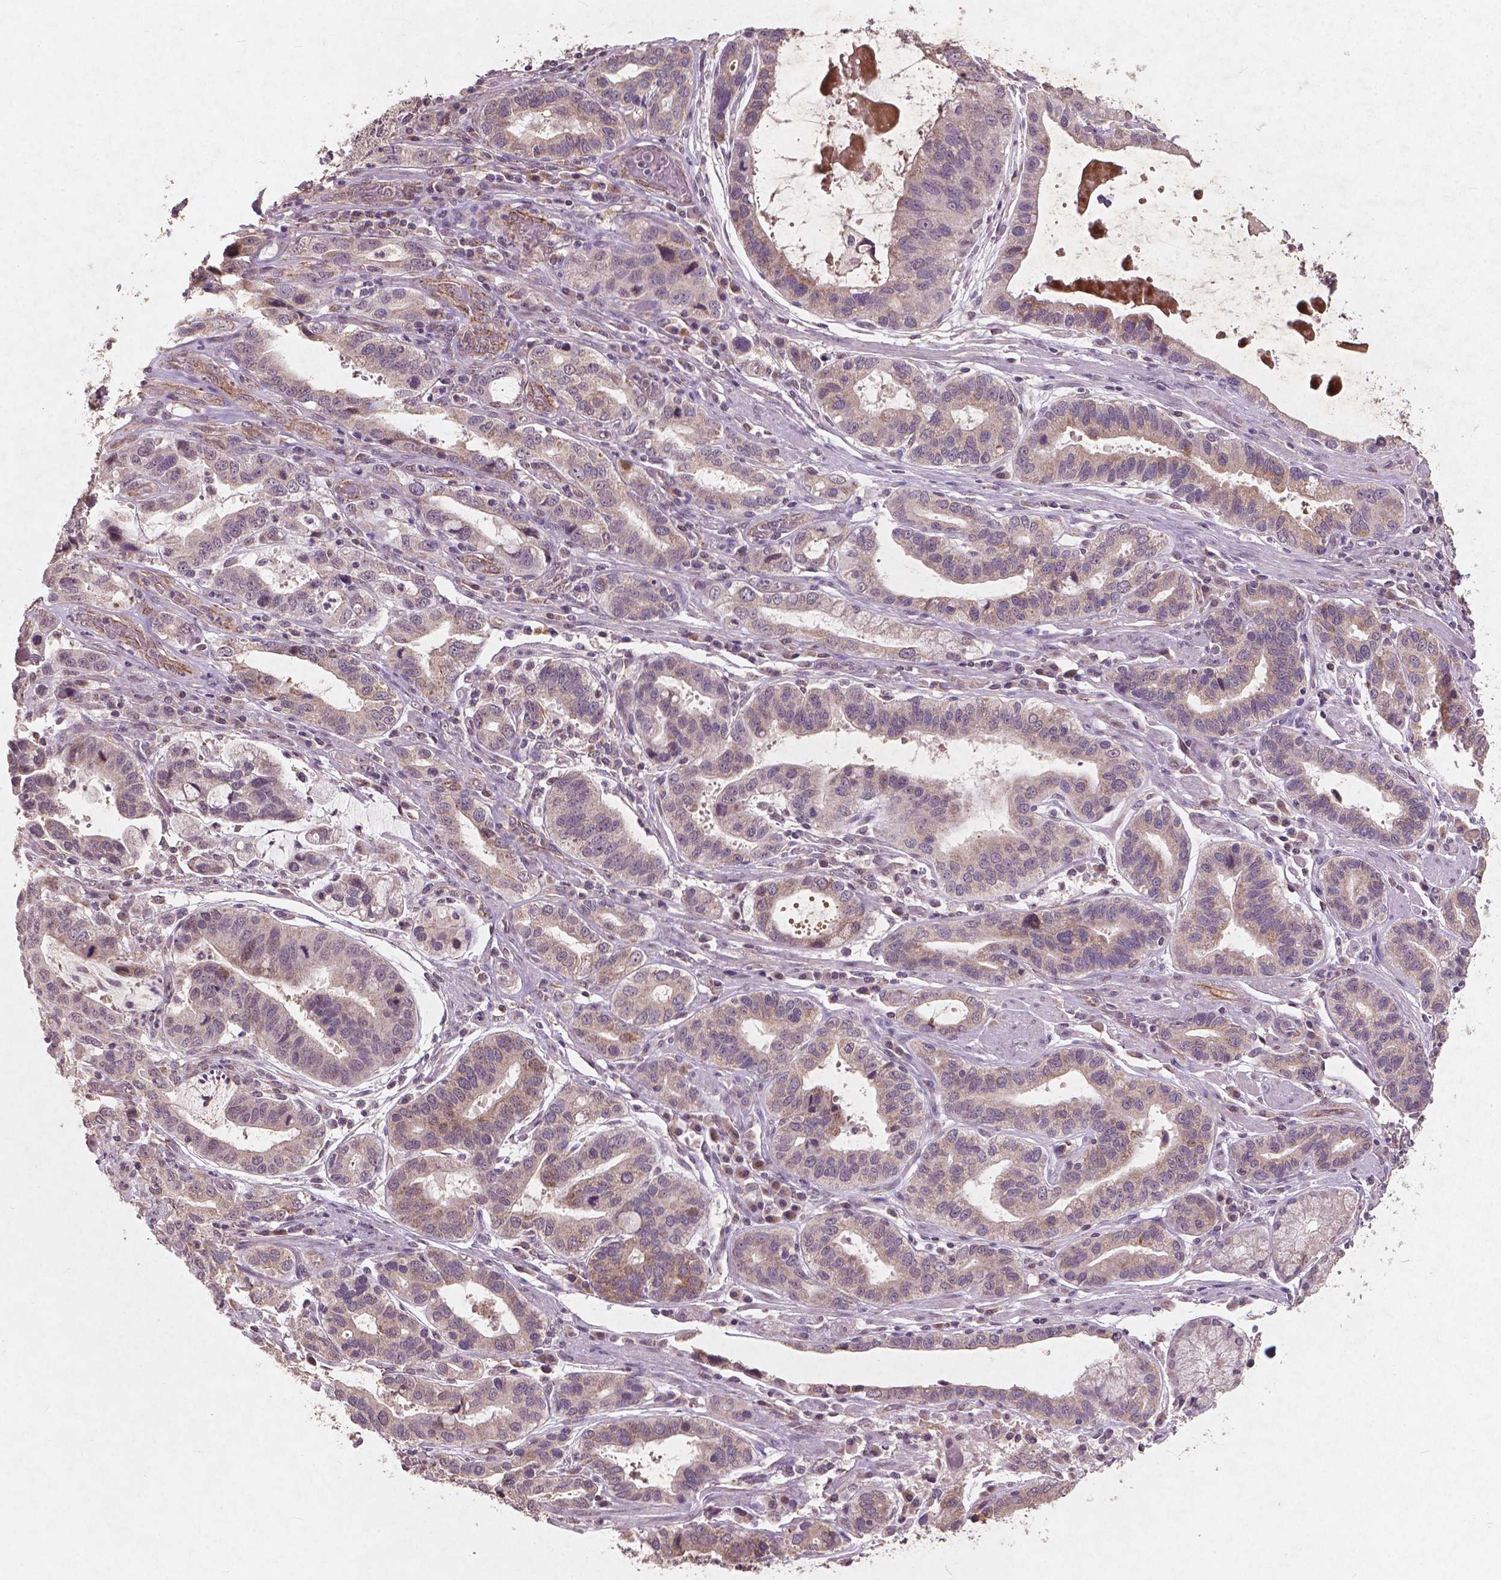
{"staining": {"intensity": "negative", "quantity": "none", "location": "none"}, "tissue": "stomach cancer", "cell_type": "Tumor cells", "image_type": "cancer", "snomed": [{"axis": "morphology", "description": "Adenocarcinoma, NOS"}, {"axis": "topography", "description": "Stomach, lower"}], "caption": "Adenocarcinoma (stomach) stained for a protein using IHC reveals no expression tumor cells.", "gene": "SMAD2", "patient": {"sex": "female", "age": 76}}